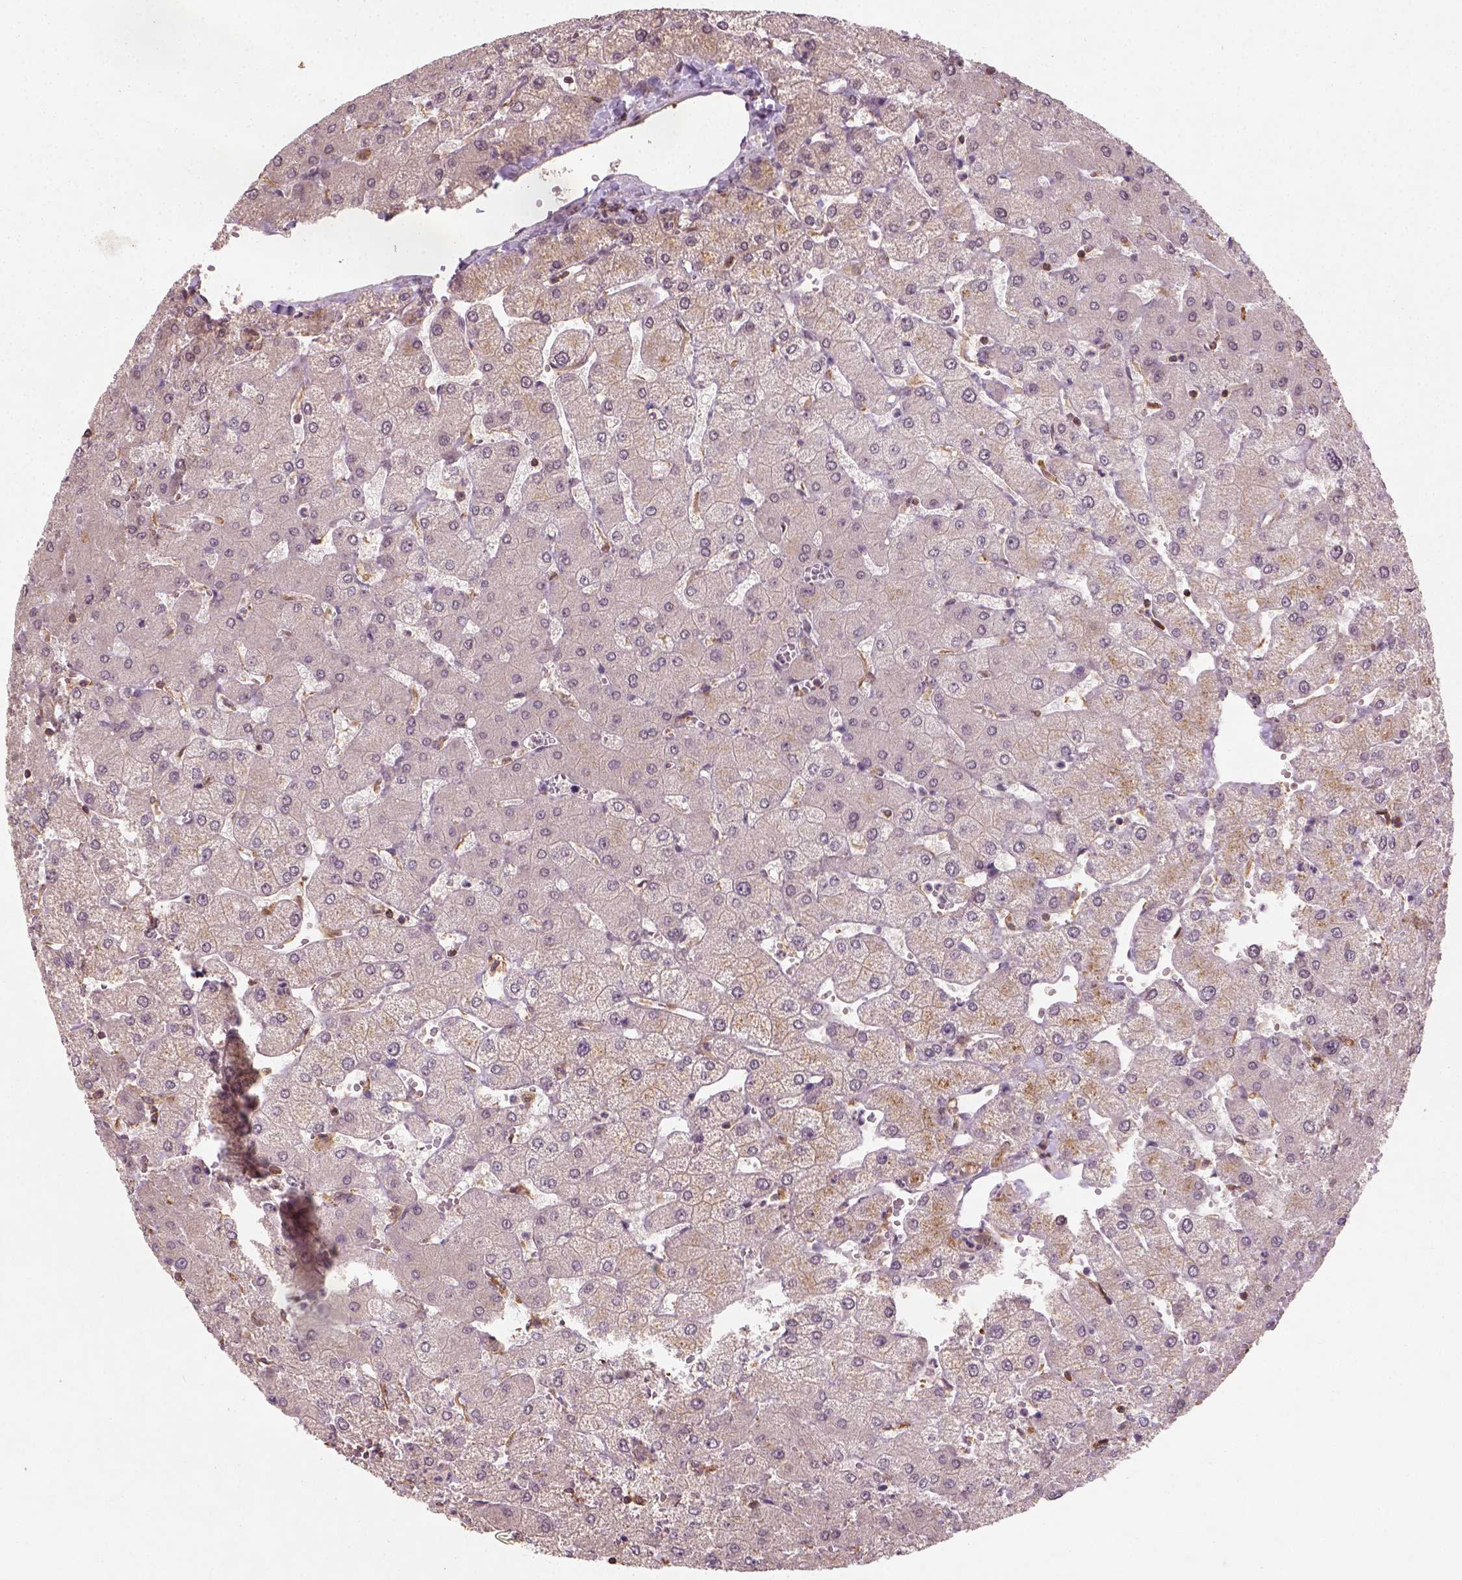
{"staining": {"intensity": "weak", "quantity": "25%-75%", "location": "cytoplasmic/membranous"}, "tissue": "liver", "cell_type": "Cholangiocytes", "image_type": "normal", "snomed": [{"axis": "morphology", "description": "Normal tissue, NOS"}, {"axis": "topography", "description": "Liver"}], "caption": "Unremarkable liver demonstrates weak cytoplasmic/membranous staining in about 25%-75% of cholangiocytes (DAB (3,3'-diaminobenzidine) IHC with brightfield microscopy, high magnification)..", "gene": "CAMKK1", "patient": {"sex": "female", "age": 54}}